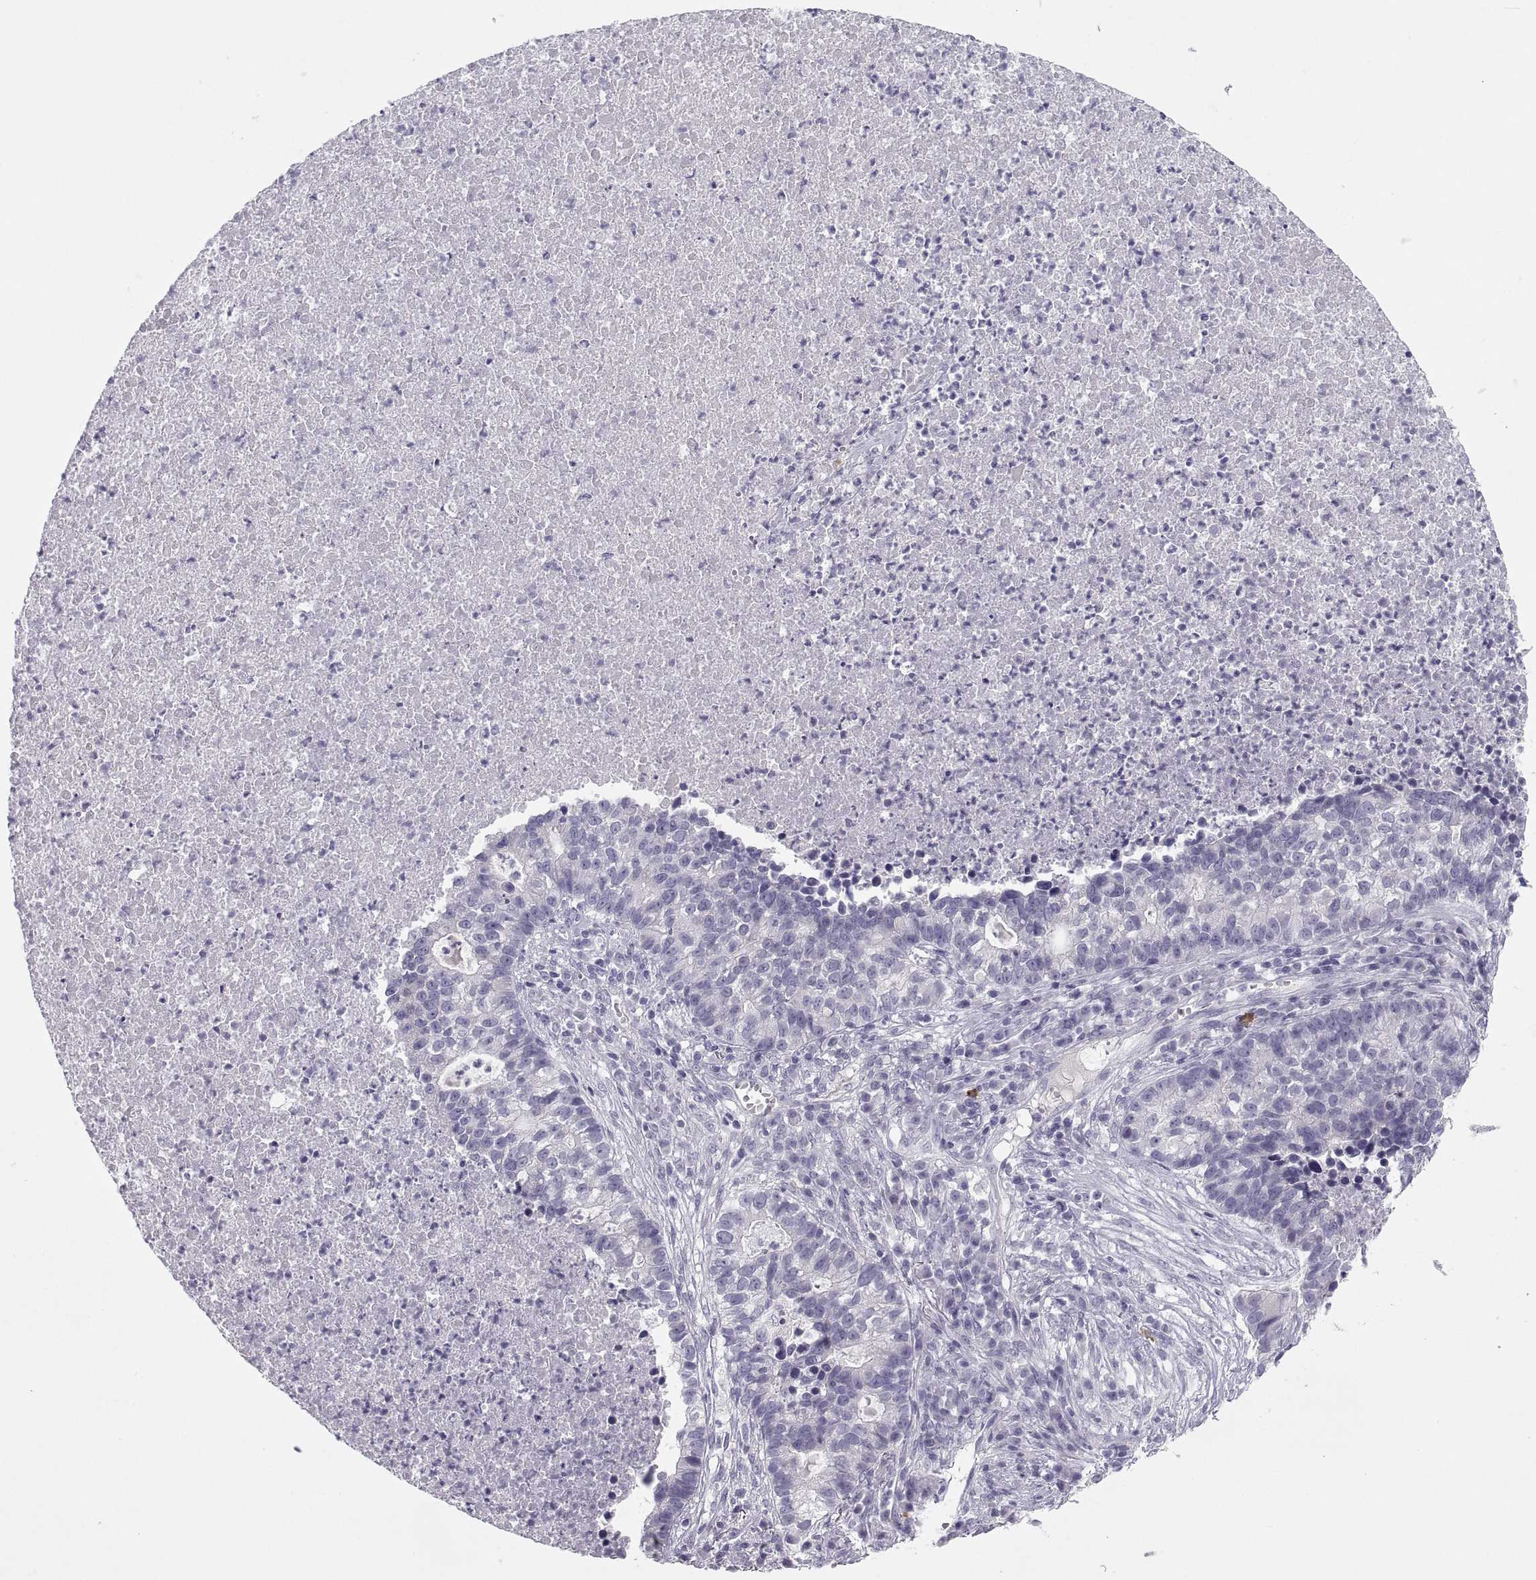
{"staining": {"intensity": "negative", "quantity": "none", "location": "none"}, "tissue": "lung cancer", "cell_type": "Tumor cells", "image_type": "cancer", "snomed": [{"axis": "morphology", "description": "Adenocarcinoma, NOS"}, {"axis": "topography", "description": "Lung"}], "caption": "Lung cancer (adenocarcinoma) was stained to show a protein in brown. There is no significant expression in tumor cells.", "gene": "MAGEB2", "patient": {"sex": "male", "age": 57}}